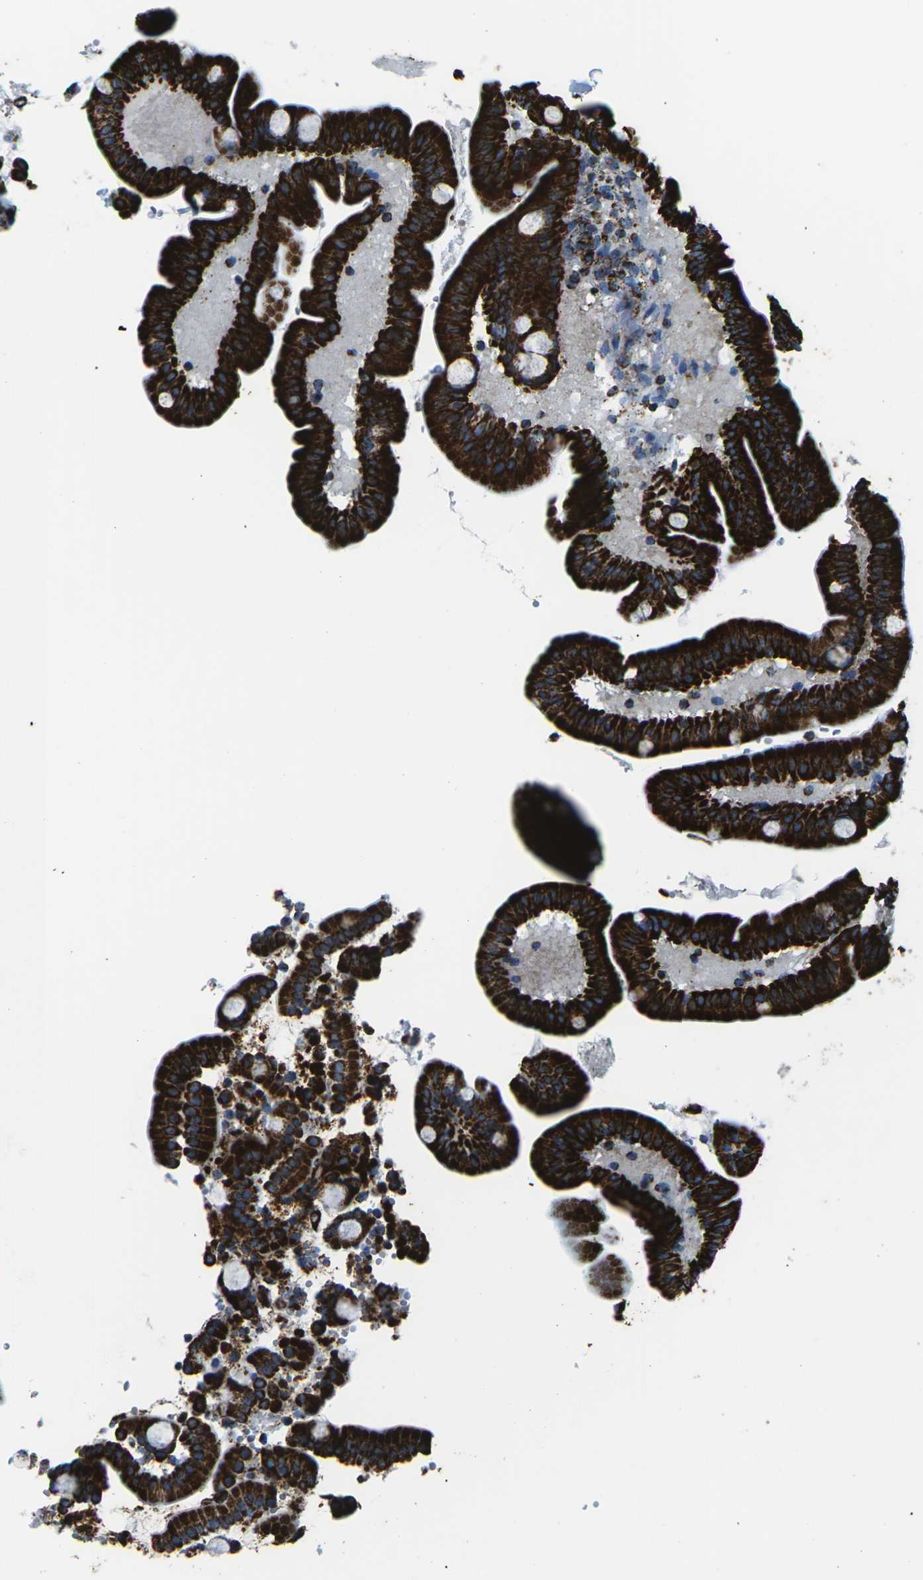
{"staining": {"intensity": "strong", "quantity": ">75%", "location": "cytoplasmic/membranous"}, "tissue": "duodenum", "cell_type": "Glandular cells", "image_type": "normal", "snomed": [{"axis": "morphology", "description": "Normal tissue, NOS"}, {"axis": "topography", "description": "Duodenum"}], "caption": "High-power microscopy captured an immunohistochemistry (IHC) histopathology image of unremarkable duodenum, revealing strong cytoplasmic/membranous positivity in approximately >75% of glandular cells.", "gene": "MT", "patient": {"sex": "male", "age": 54}}